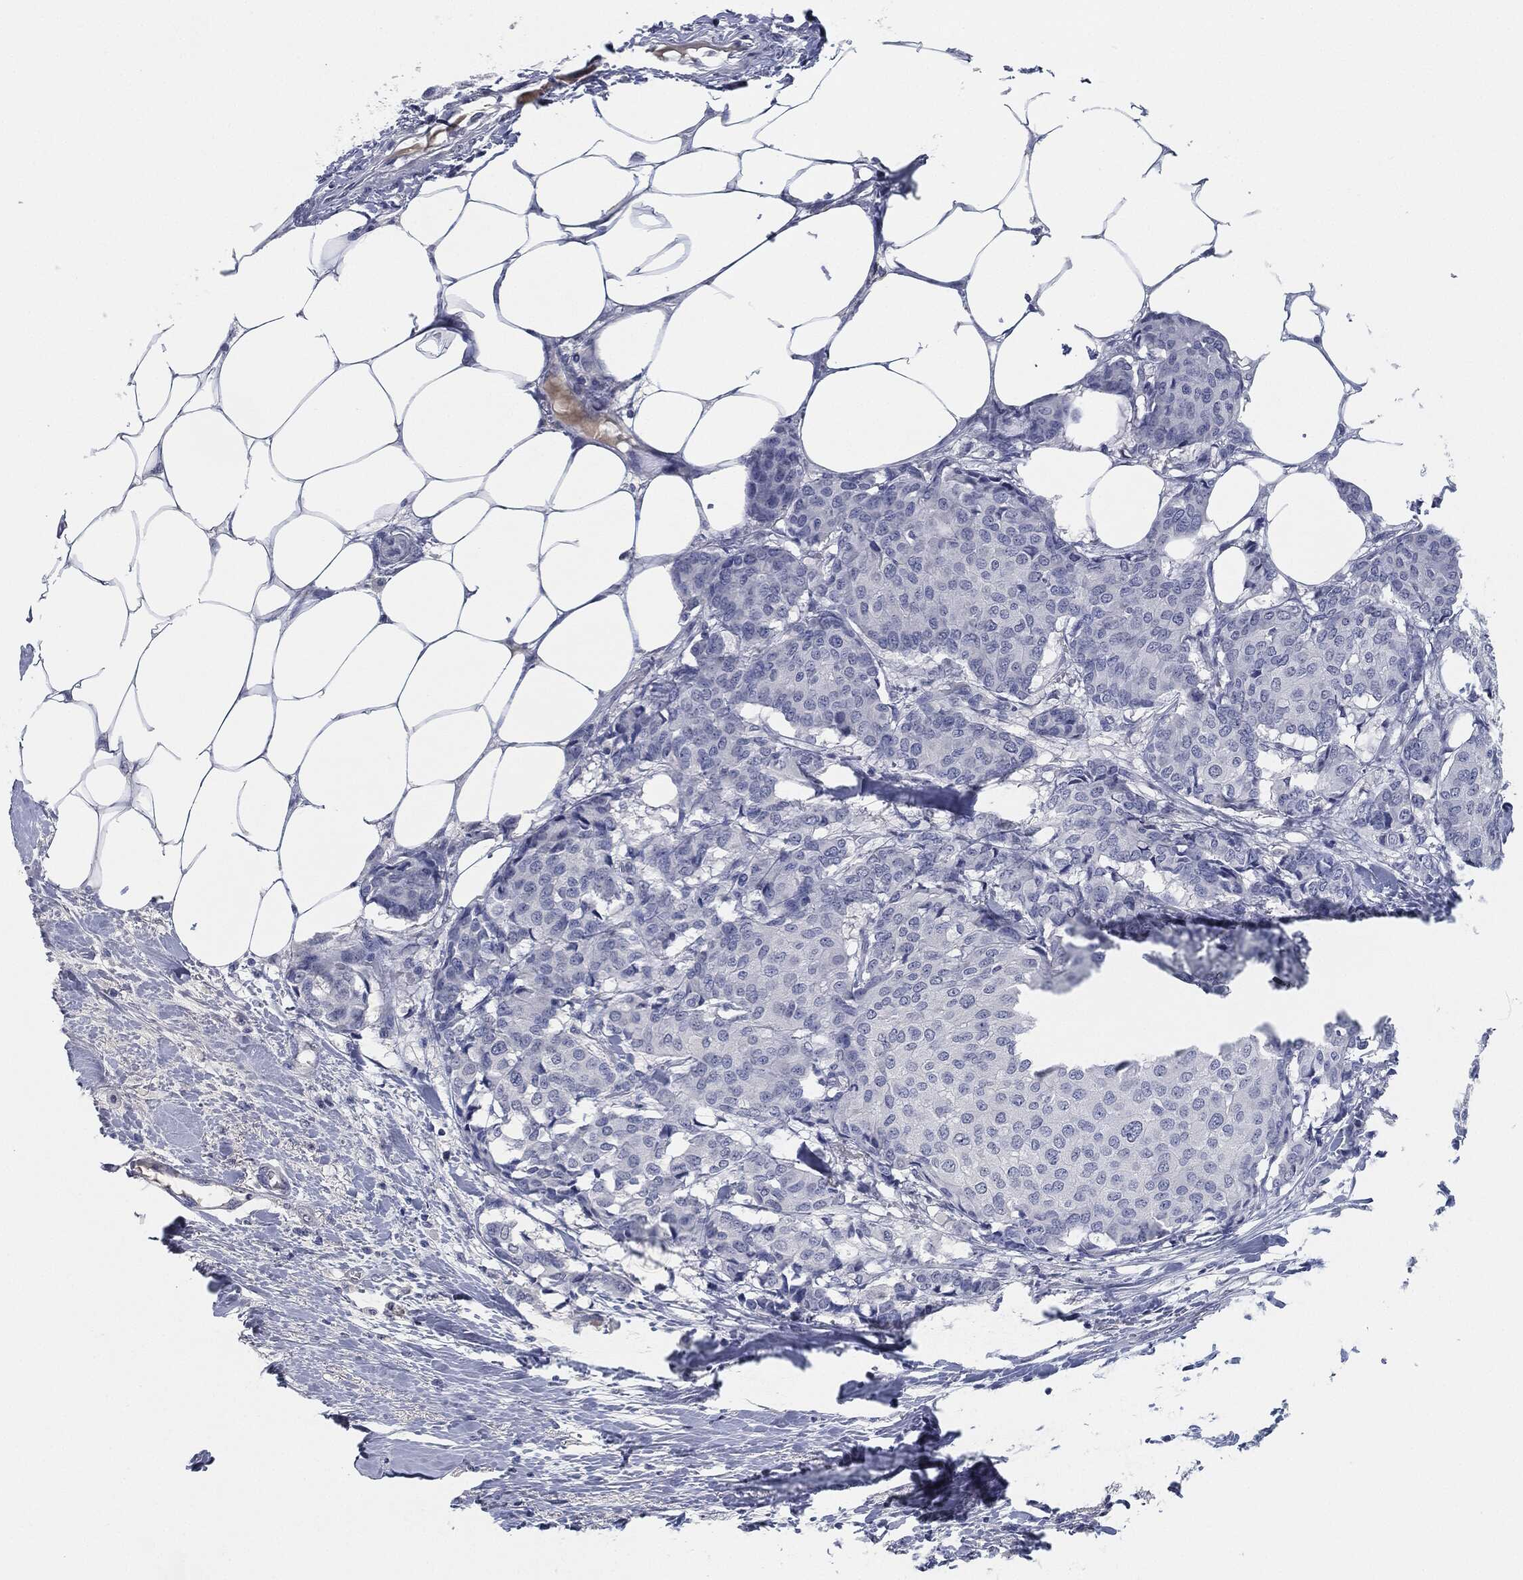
{"staining": {"intensity": "negative", "quantity": "none", "location": "none"}, "tissue": "breast cancer", "cell_type": "Tumor cells", "image_type": "cancer", "snomed": [{"axis": "morphology", "description": "Duct carcinoma"}, {"axis": "topography", "description": "Breast"}], "caption": "Immunohistochemistry (IHC) of breast invasive ductal carcinoma displays no positivity in tumor cells. The staining was performed using DAB to visualize the protein expression in brown, while the nuclei were stained in blue with hematoxylin (Magnification: 20x).", "gene": "SIGLEC7", "patient": {"sex": "female", "age": 75}}